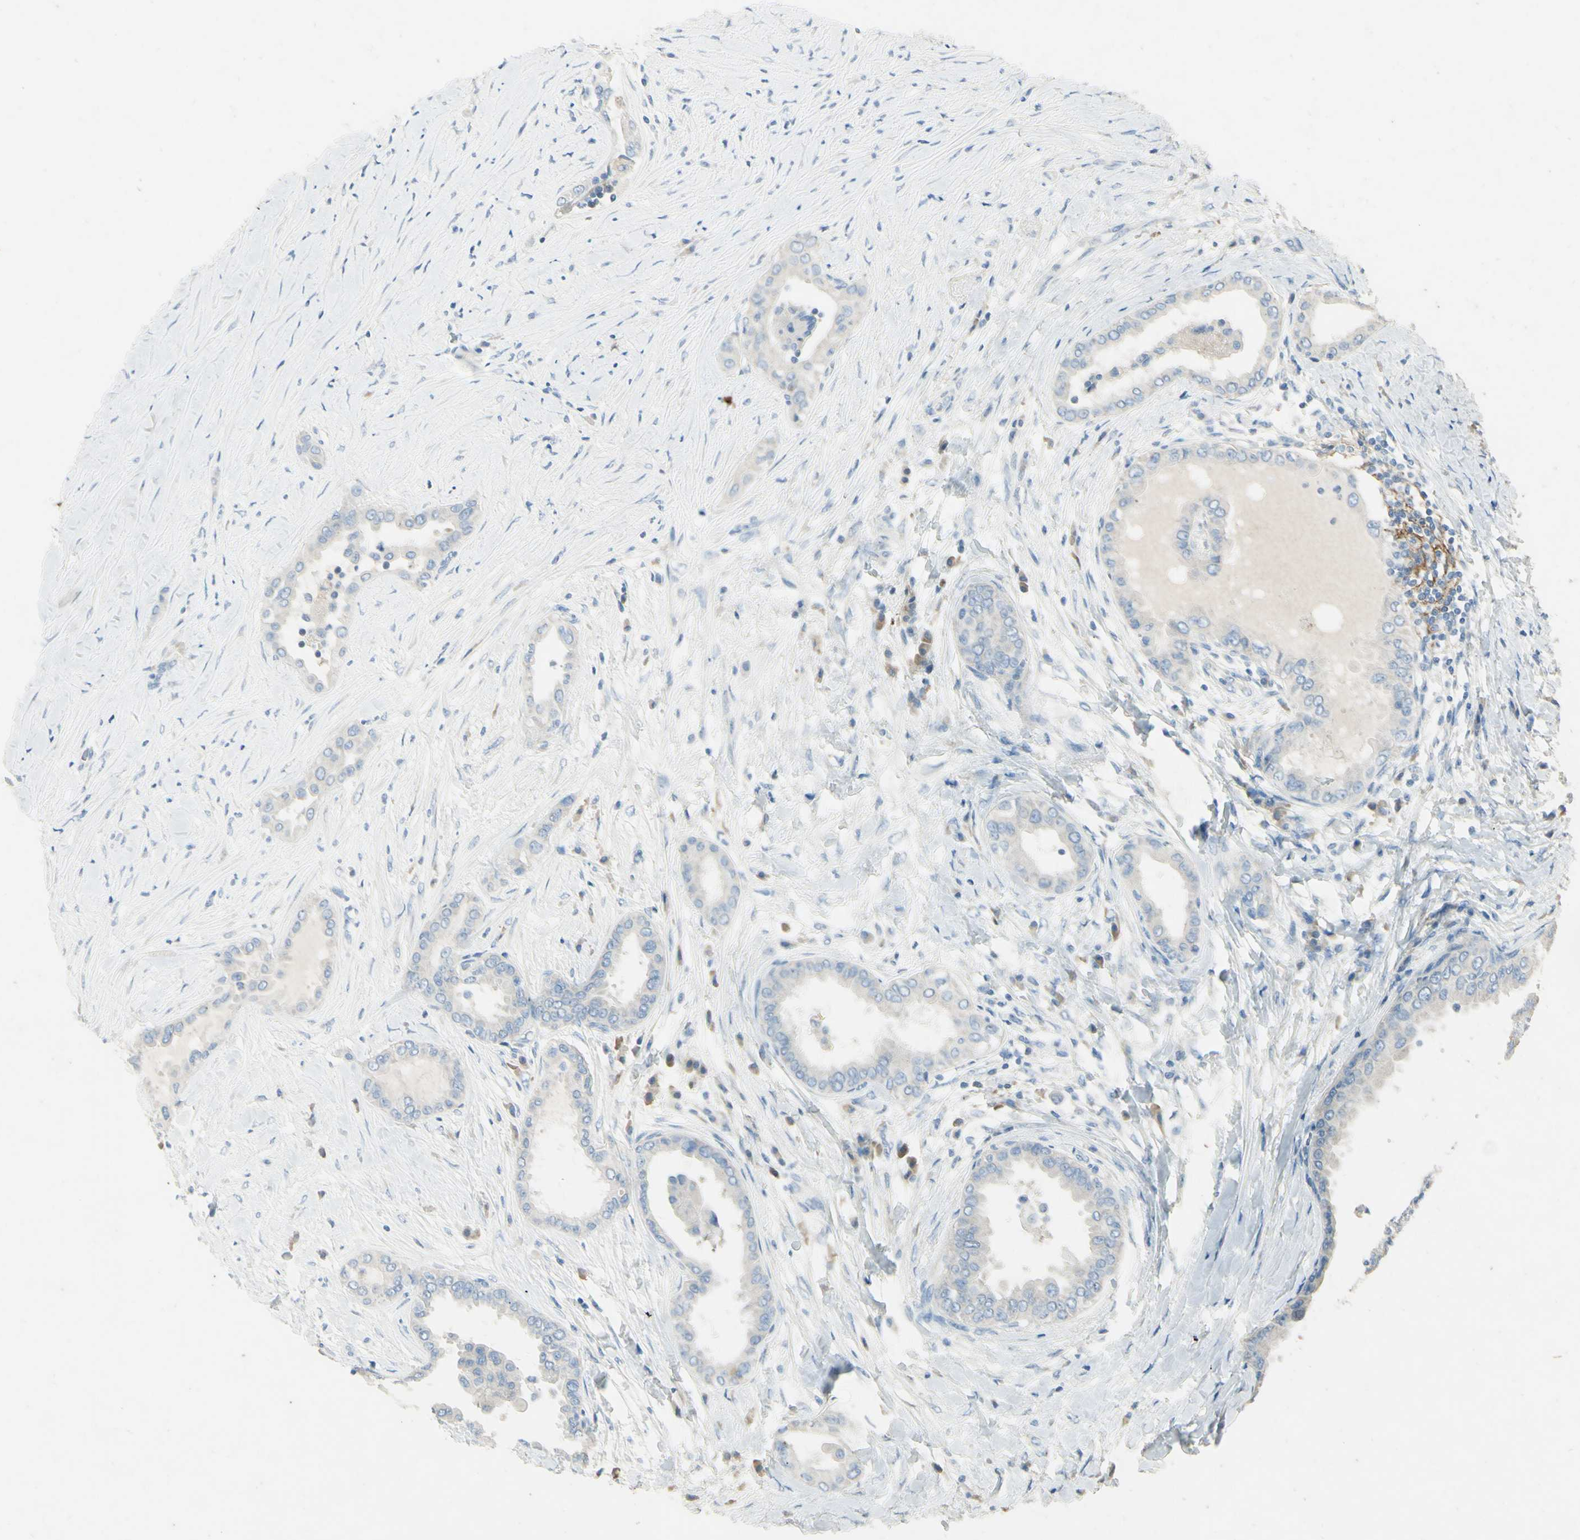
{"staining": {"intensity": "negative", "quantity": "none", "location": "none"}, "tissue": "thyroid cancer", "cell_type": "Tumor cells", "image_type": "cancer", "snomed": [{"axis": "morphology", "description": "Papillary adenocarcinoma, NOS"}, {"axis": "topography", "description": "Thyroid gland"}], "caption": "Immunohistochemistry (IHC) of human thyroid cancer displays no staining in tumor cells. (IHC, brightfield microscopy, high magnification).", "gene": "SNAP91", "patient": {"sex": "male", "age": 33}}